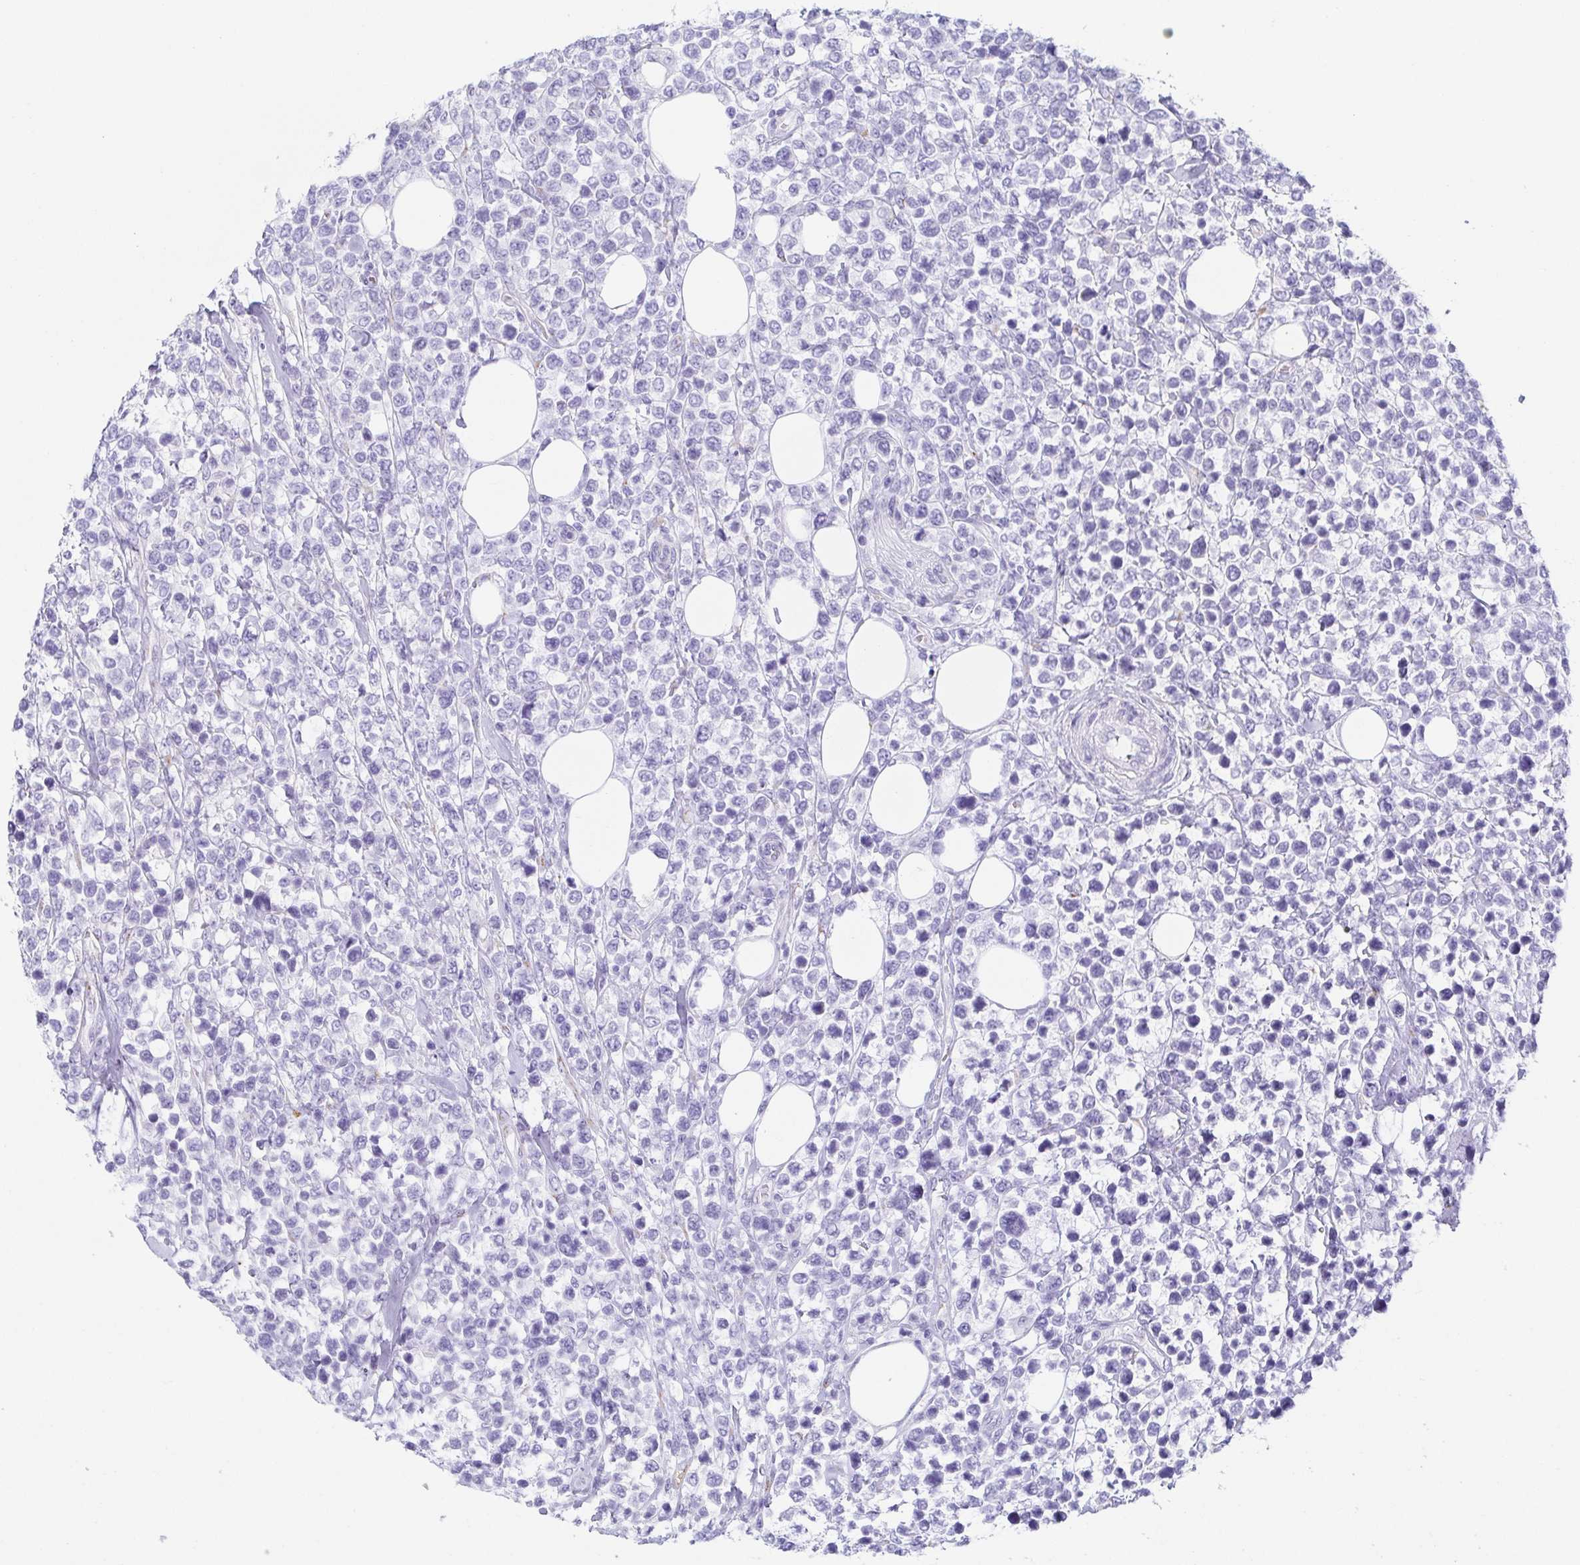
{"staining": {"intensity": "negative", "quantity": "none", "location": "none"}, "tissue": "lymphoma", "cell_type": "Tumor cells", "image_type": "cancer", "snomed": [{"axis": "morphology", "description": "Malignant lymphoma, non-Hodgkin's type, High grade"}, {"axis": "topography", "description": "Soft tissue"}], "caption": "This is a photomicrograph of immunohistochemistry staining of lymphoma, which shows no positivity in tumor cells.", "gene": "LDLRAD1", "patient": {"sex": "female", "age": 56}}